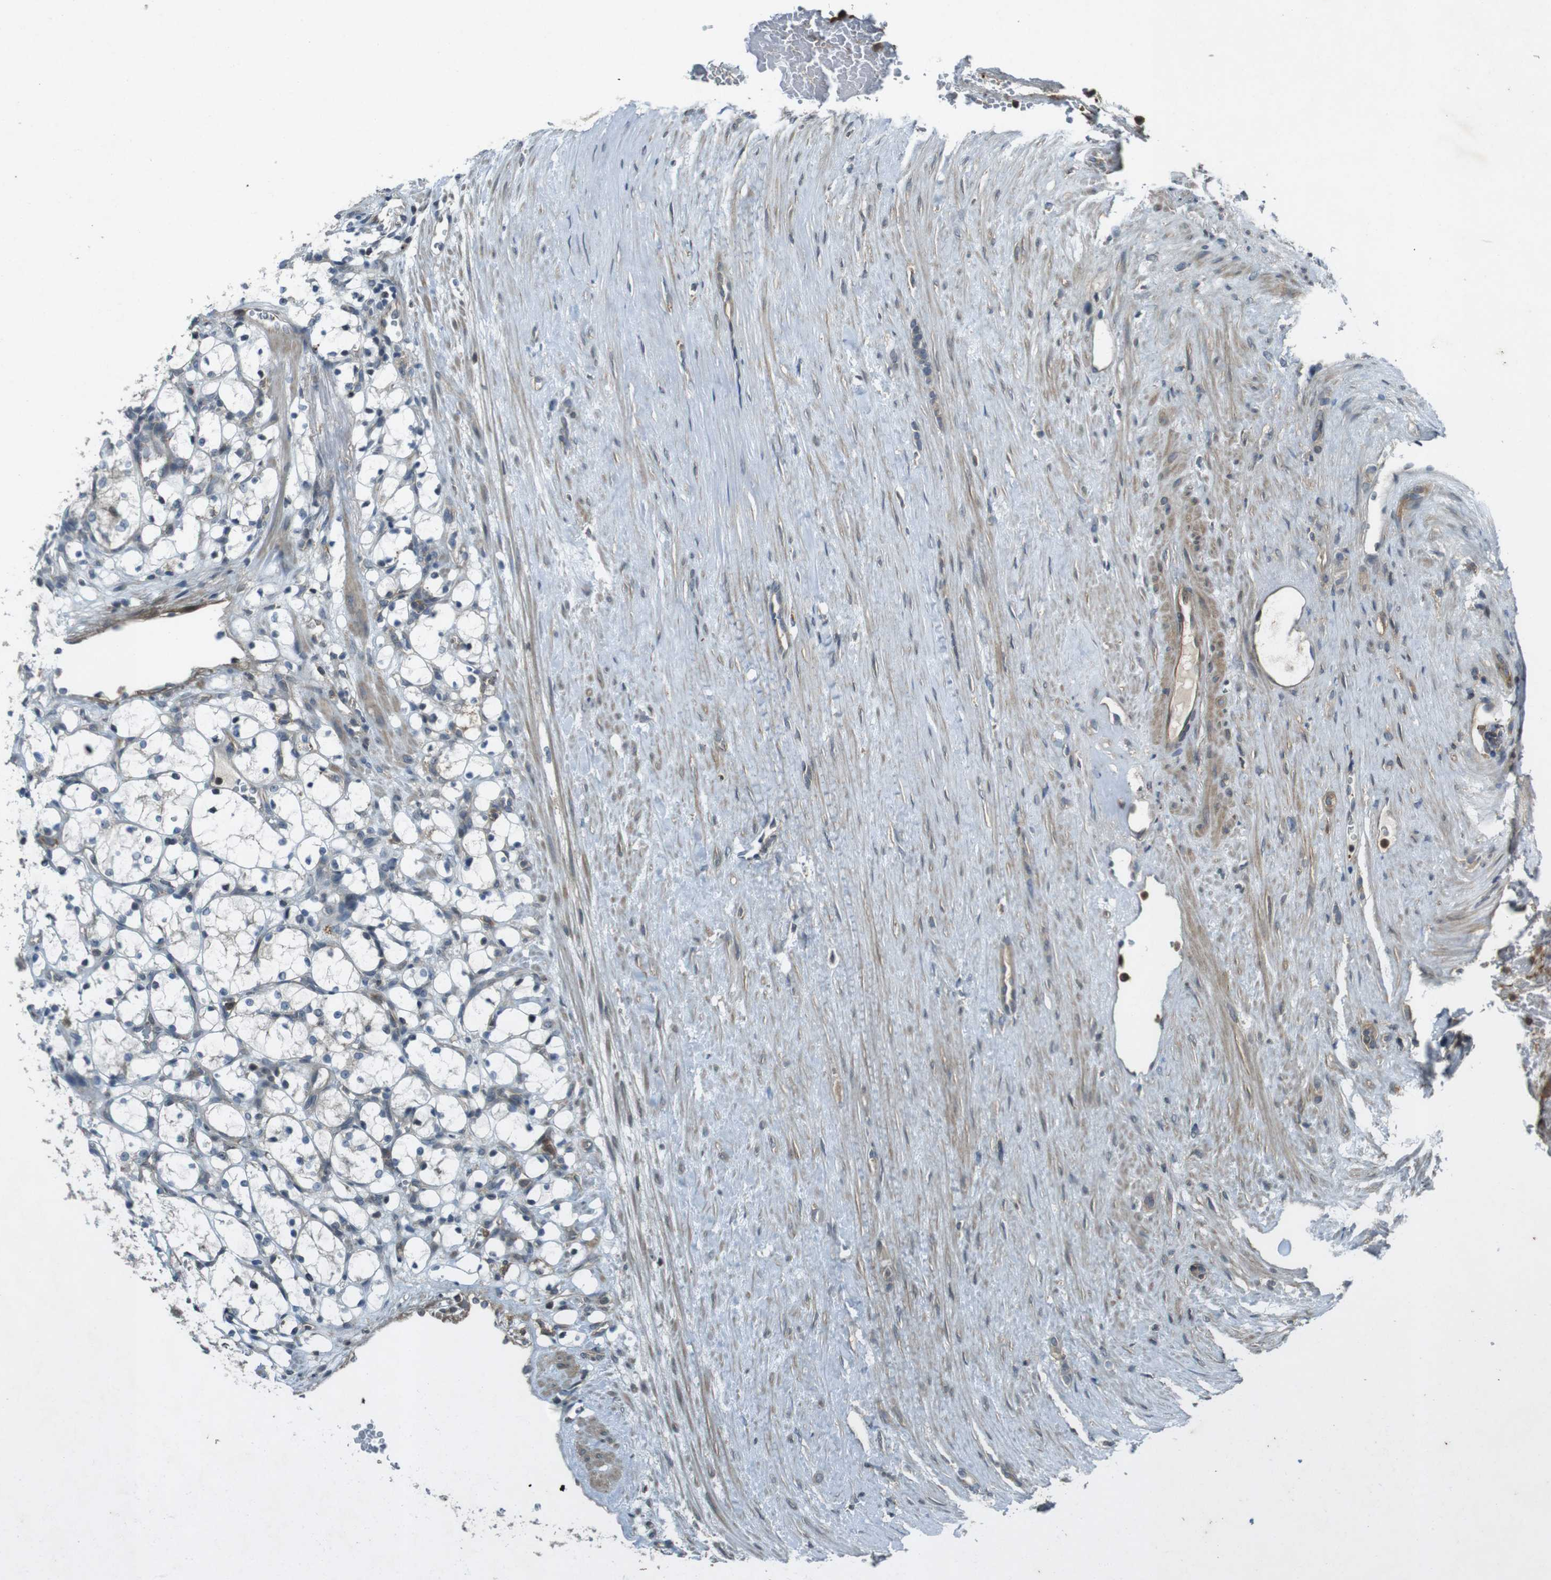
{"staining": {"intensity": "negative", "quantity": "none", "location": "none"}, "tissue": "renal cancer", "cell_type": "Tumor cells", "image_type": "cancer", "snomed": [{"axis": "morphology", "description": "Adenocarcinoma, NOS"}, {"axis": "topography", "description": "Kidney"}], "caption": "Tumor cells show no significant positivity in renal cancer (adenocarcinoma).", "gene": "ZYX", "patient": {"sex": "female", "age": 69}}